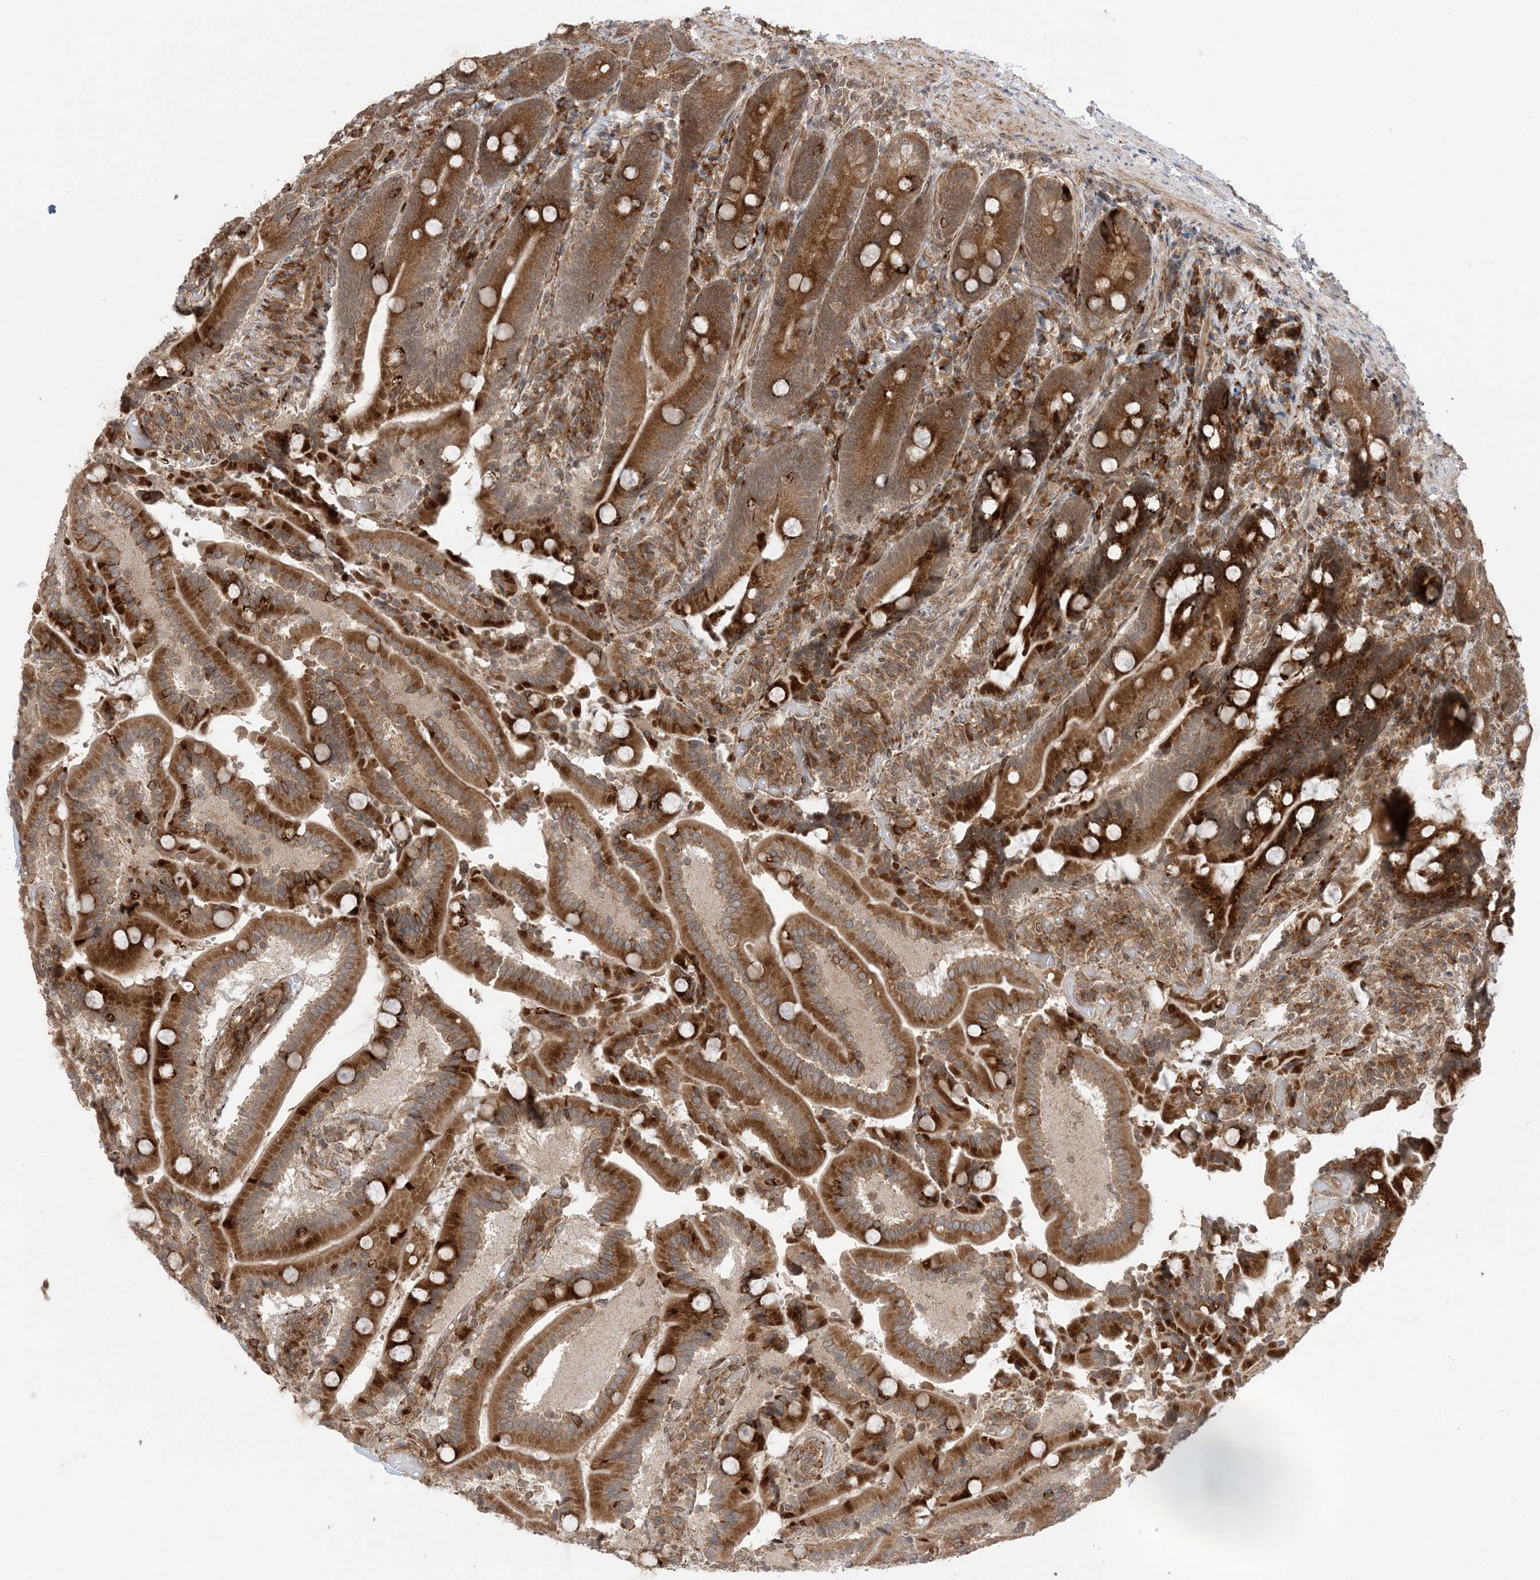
{"staining": {"intensity": "strong", "quantity": ">75%", "location": "cytoplasmic/membranous"}, "tissue": "duodenum", "cell_type": "Glandular cells", "image_type": "normal", "snomed": [{"axis": "morphology", "description": "Normal tissue, NOS"}, {"axis": "topography", "description": "Duodenum"}], "caption": "Protein staining shows strong cytoplasmic/membranous staining in about >75% of glandular cells in unremarkable duodenum.", "gene": "METTL21A", "patient": {"sex": "female", "age": 62}}